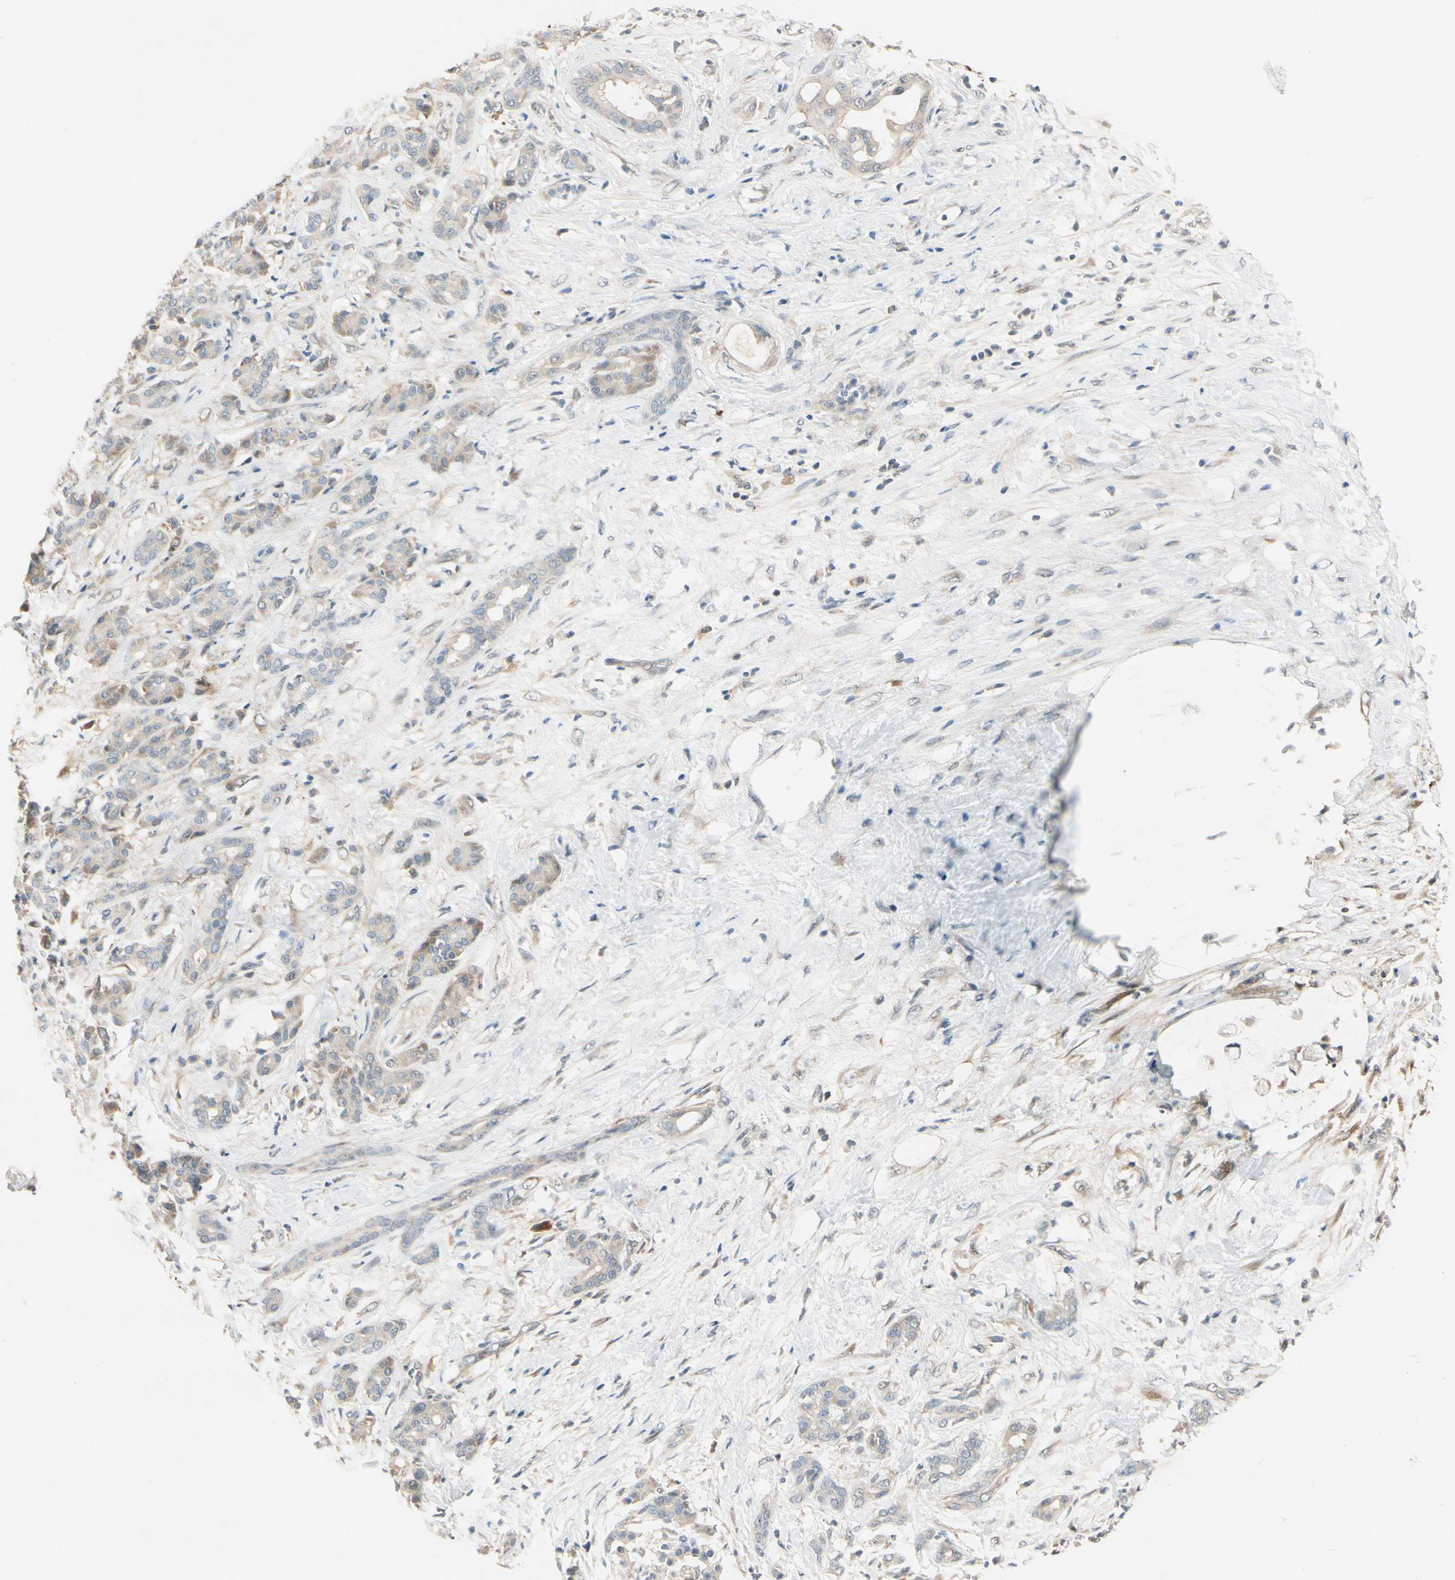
{"staining": {"intensity": "weak", "quantity": ">75%", "location": "cytoplasmic/membranous"}, "tissue": "pancreatic cancer", "cell_type": "Tumor cells", "image_type": "cancer", "snomed": [{"axis": "morphology", "description": "Adenocarcinoma, NOS"}, {"axis": "topography", "description": "Pancreas"}], "caption": "Immunohistochemical staining of pancreatic cancer (adenocarcinoma) reveals low levels of weak cytoplasmic/membranous protein expression in about >75% of tumor cells. Using DAB (brown) and hematoxylin (blue) stains, captured at high magnification using brightfield microscopy.", "gene": "WIPI1", "patient": {"sex": "male", "age": 41}}